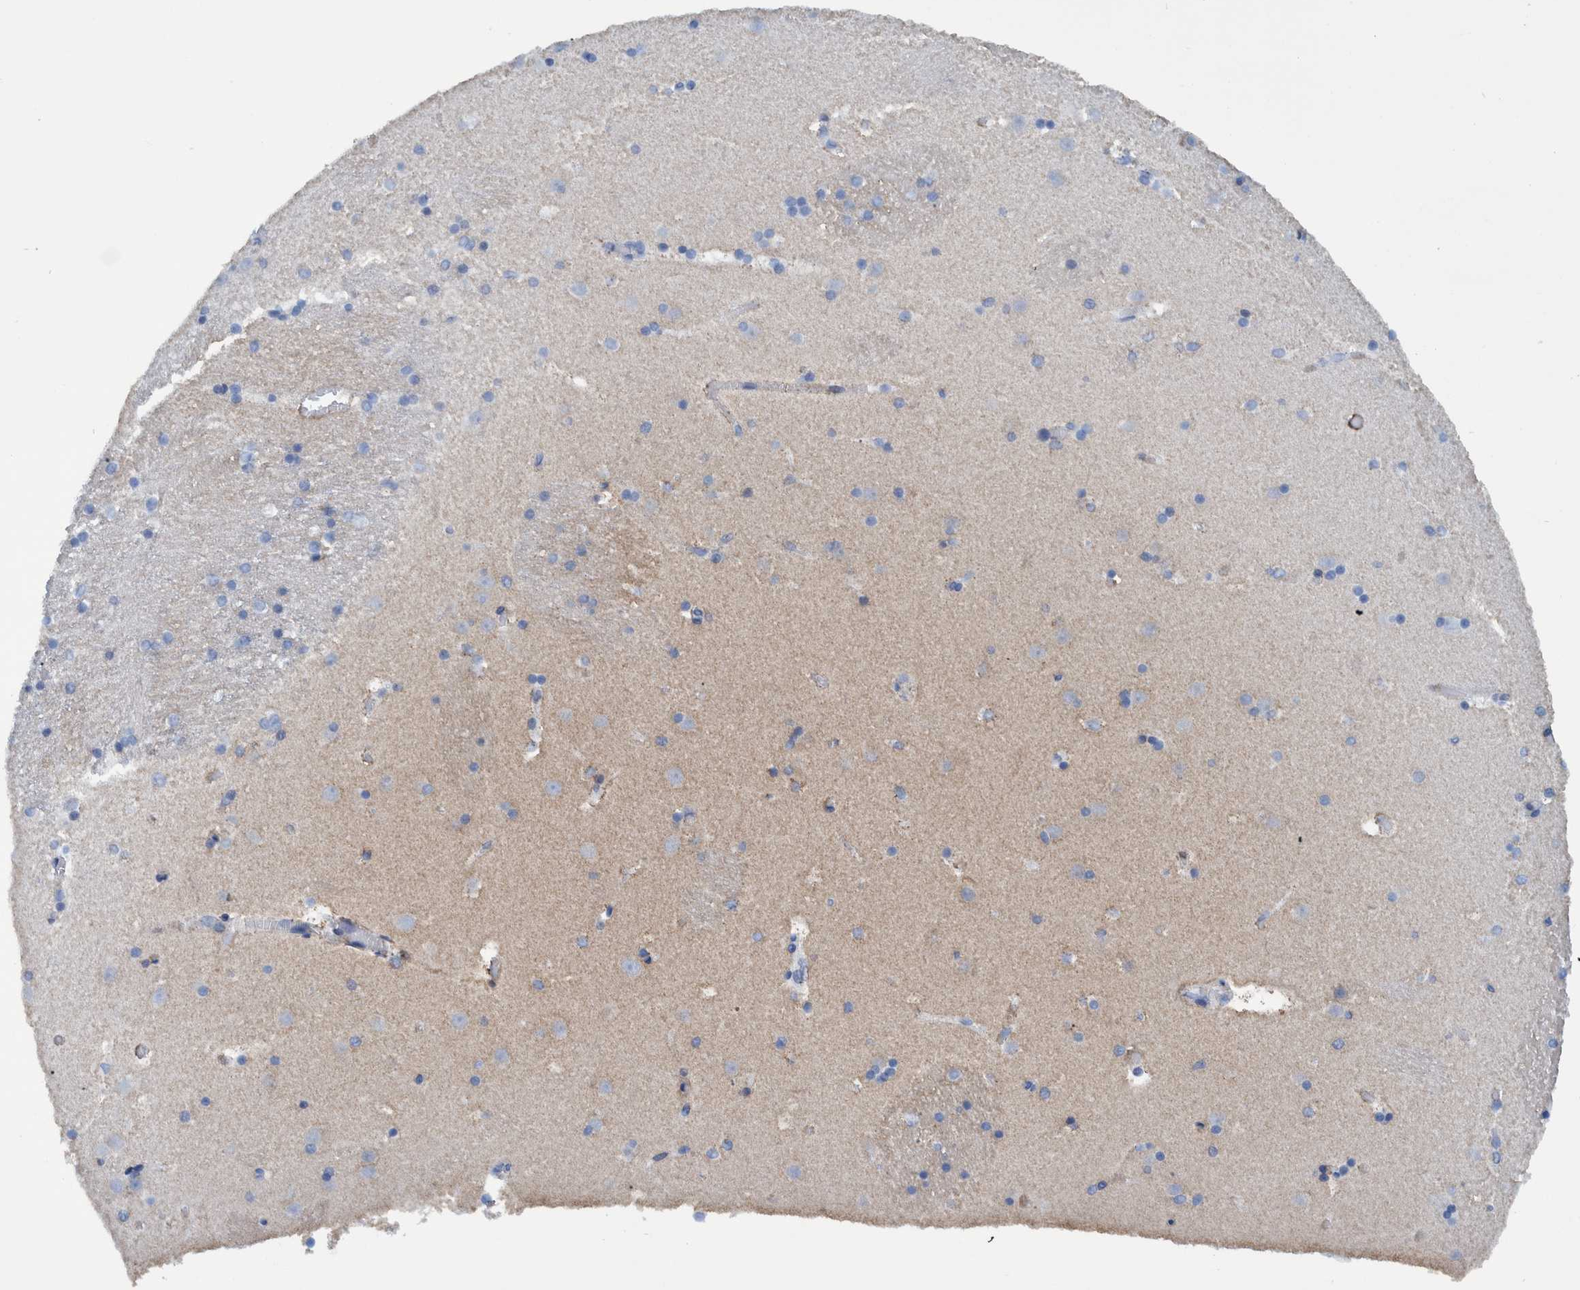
{"staining": {"intensity": "negative", "quantity": "none", "location": "none"}, "tissue": "caudate", "cell_type": "Glial cells", "image_type": "normal", "snomed": [{"axis": "morphology", "description": "Normal tissue, NOS"}, {"axis": "topography", "description": "Lateral ventricle wall"}], "caption": "This is a histopathology image of immunohistochemistry (IHC) staining of unremarkable caudate, which shows no positivity in glial cells. (IHC, brightfield microscopy, high magnification).", "gene": "BZW2", "patient": {"sex": "male", "age": 45}}